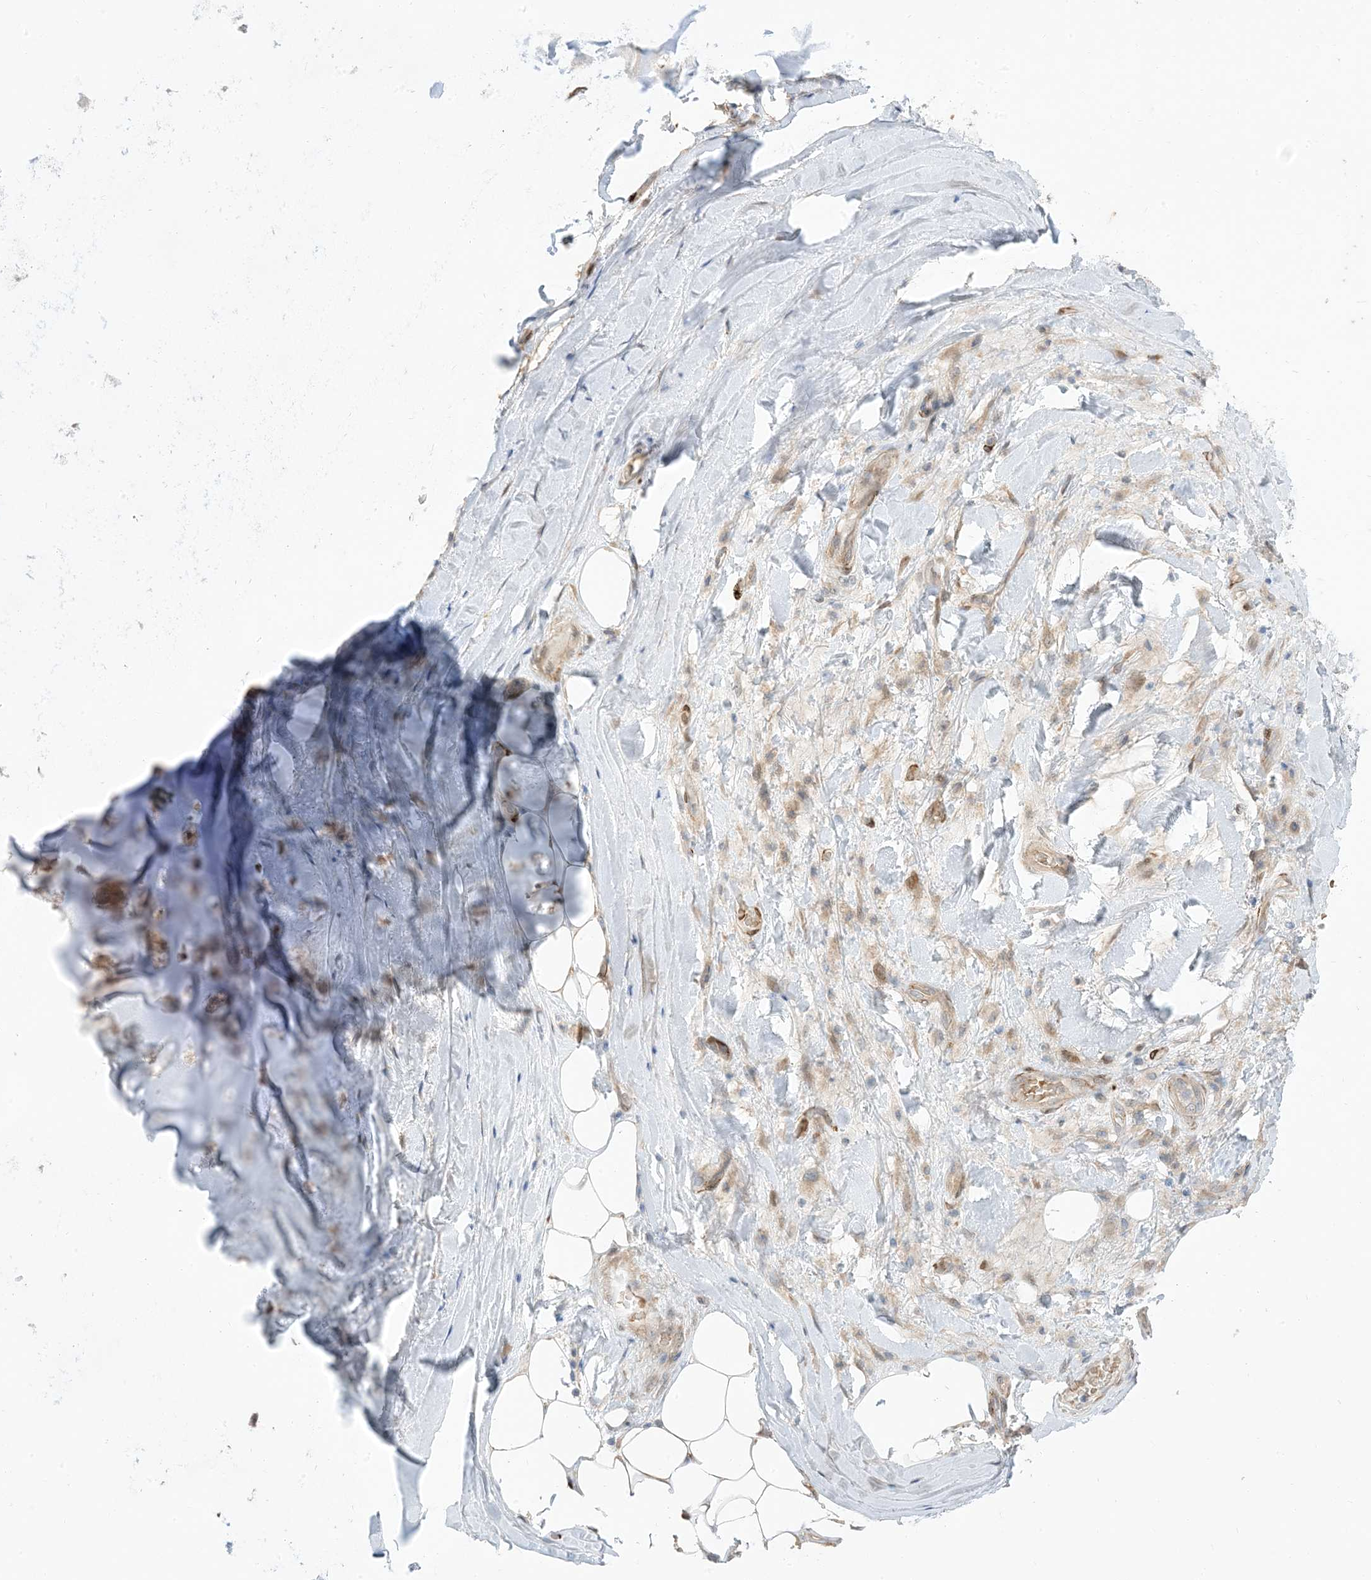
{"staining": {"intensity": "negative", "quantity": "none", "location": "none"}, "tissue": "adipose tissue", "cell_type": "Adipocytes", "image_type": "normal", "snomed": [{"axis": "morphology", "description": "Normal tissue, NOS"}, {"axis": "morphology", "description": "Squamous cell carcinoma, NOS"}, {"axis": "topography", "description": "Lymph node"}, {"axis": "topography", "description": "Bronchus"}, {"axis": "topography", "description": "Lung"}], "caption": "Adipocytes are negative for brown protein staining in unremarkable adipose tissue. (Stains: DAB IHC with hematoxylin counter stain, Microscopy: brightfield microscopy at high magnification).", "gene": "RIN1", "patient": {"sex": "male", "age": 66}}